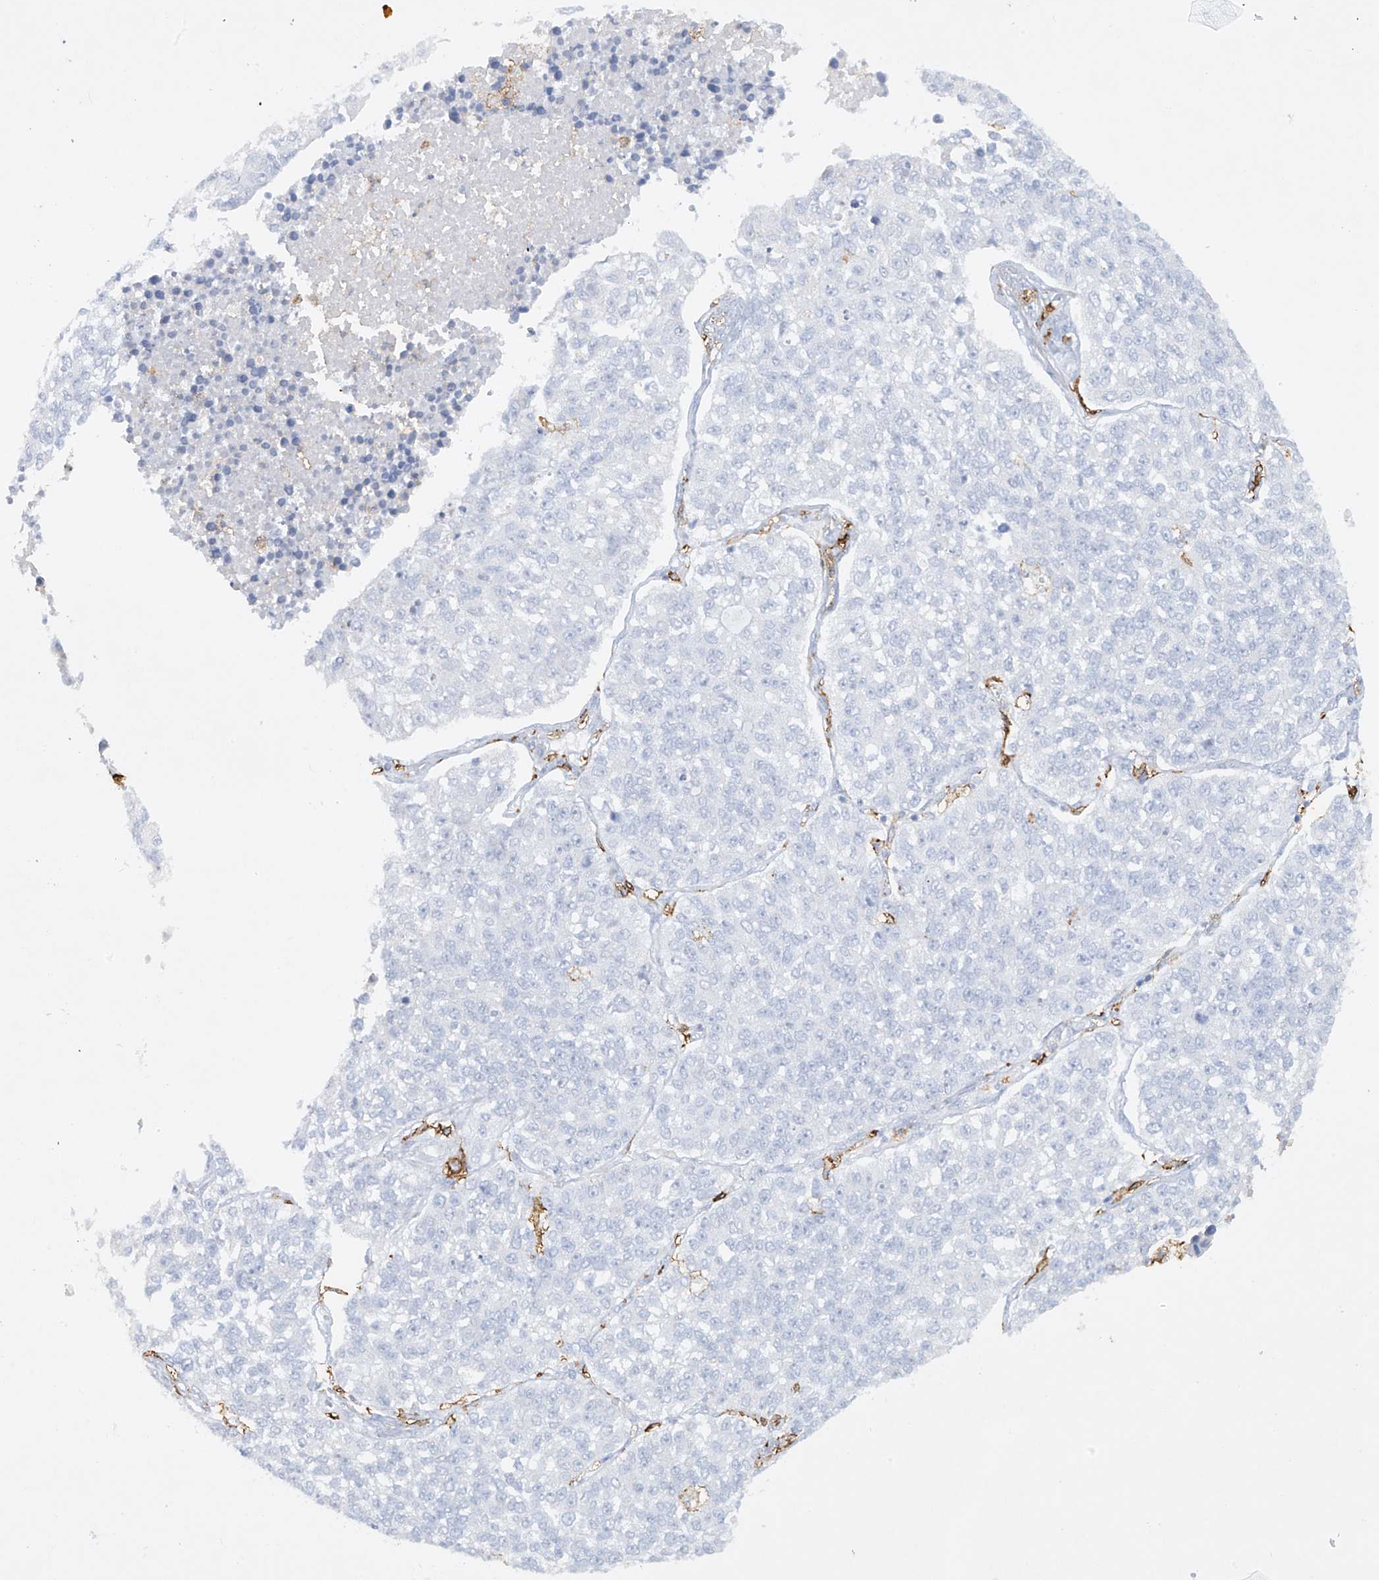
{"staining": {"intensity": "negative", "quantity": "none", "location": "none"}, "tissue": "lung cancer", "cell_type": "Tumor cells", "image_type": "cancer", "snomed": [{"axis": "morphology", "description": "Adenocarcinoma, NOS"}, {"axis": "topography", "description": "Lung"}], "caption": "The IHC micrograph has no significant expression in tumor cells of lung cancer tissue.", "gene": "FCGR3A", "patient": {"sex": "male", "age": 49}}